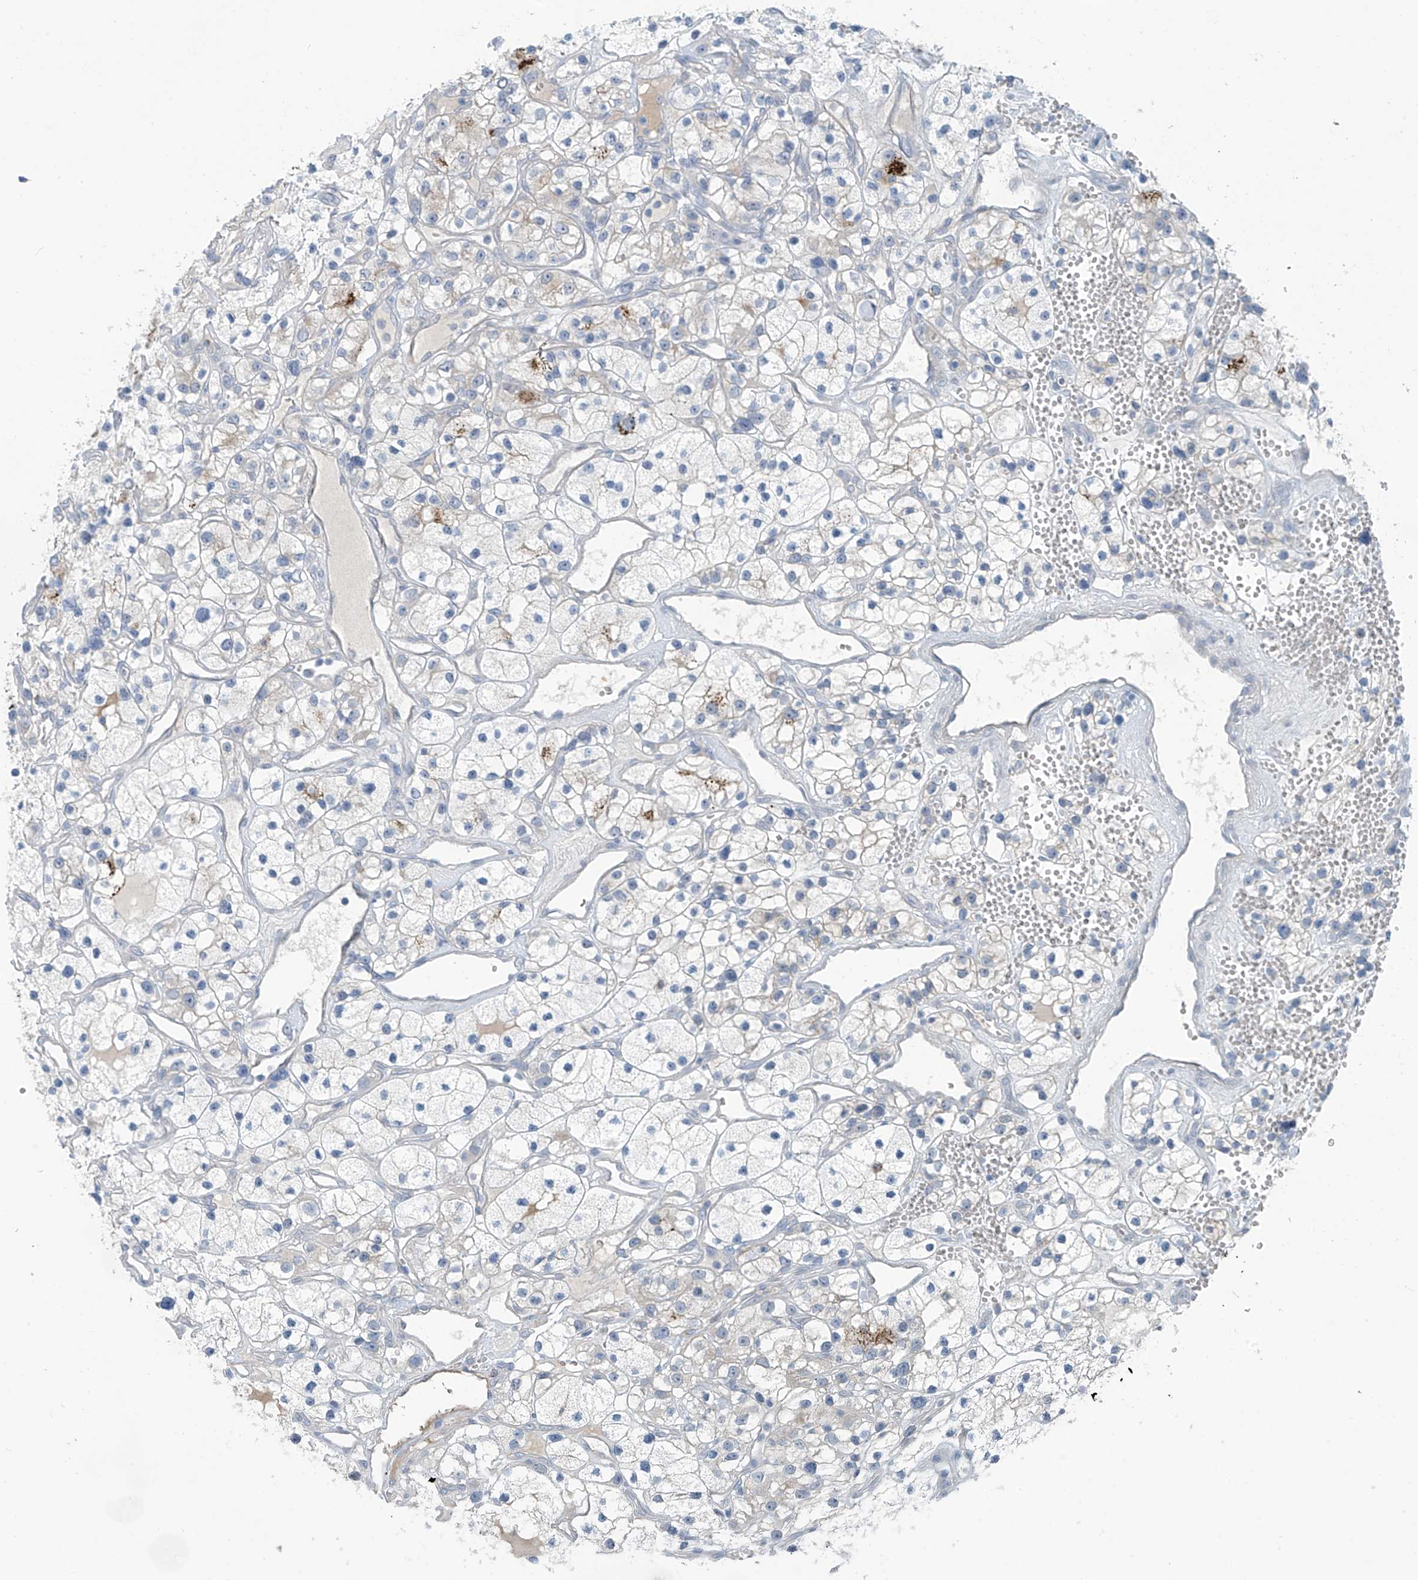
{"staining": {"intensity": "negative", "quantity": "none", "location": "none"}, "tissue": "renal cancer", "cell_type": "Tumor cells", "image_type": "cancer", "snomed": [{"axis": "morphology", "description": "Adenocarcinoma, NOS"}, {"axis": "topography", "description": "Kidney"}], "caption": "IHC of adenocarcinoma (renal) reveals no staining in tumor cells.", "gene": "ZNF793", "patient": {"sex": "female", "age": 57}}